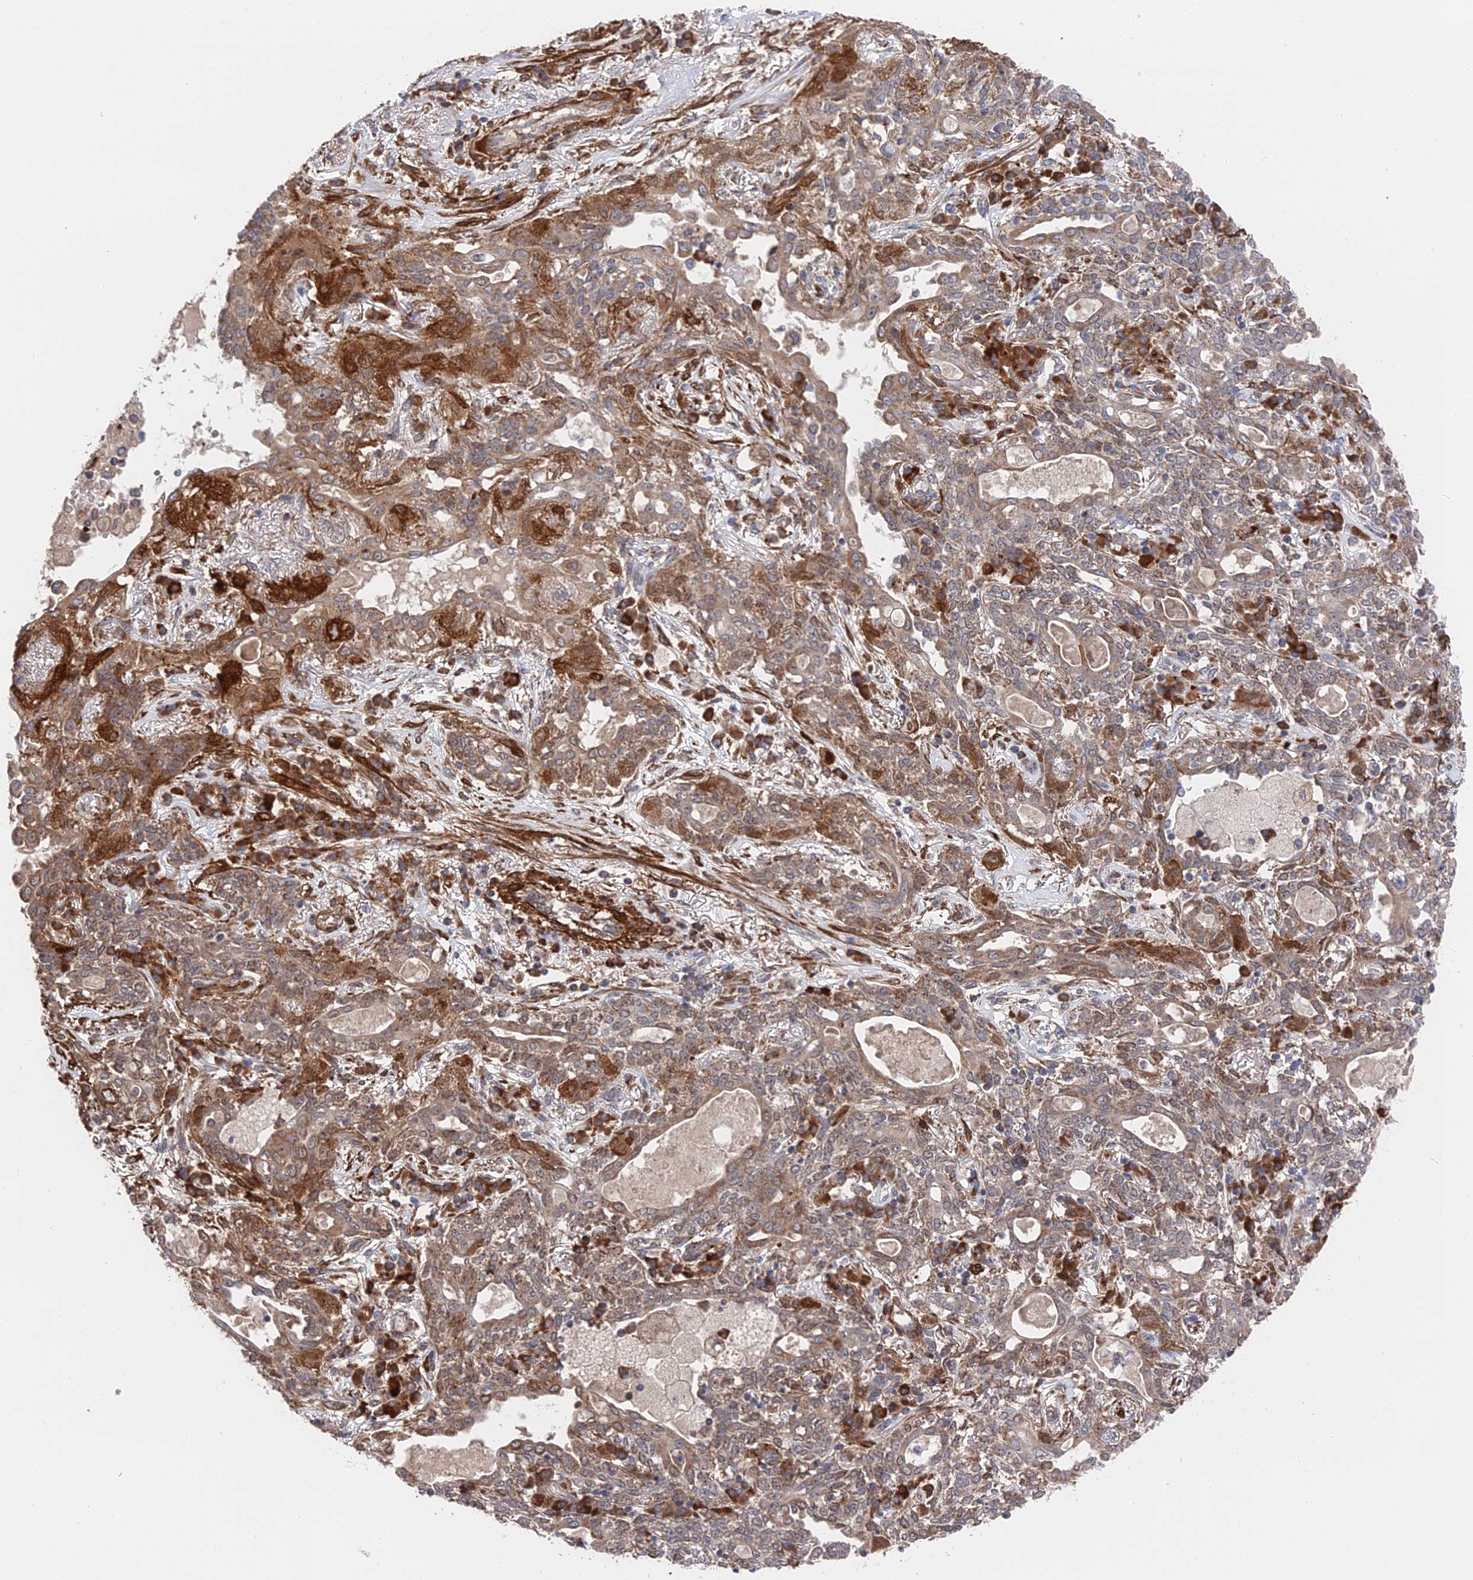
{"staining": {"intensity": "moderate", "quantity": ">75%", "location": "cytoplasmic/membranous"}, "tissue": "lung cancer", "cell_type": "Tumor cells", "image_type": "cancer", "snomed": [{"axis": "morphology", "description": "Squamous cell carcinoma, NOS"}, {"axis": "topography", "description": "Lung"}], "caption": "High-magnification brightfield microscopy of squamous cell carcinoma (lung) stained with DAB (3,3'-diaminobenzidine) (brown) and counterstained with hematoxylin (blue). tumor cells exhibit moderate cytoplasmic/membranous expression is identified in about>75% of cells.", "gene": "ZNF320", "patient": {"sex": "female", "age": 70}}